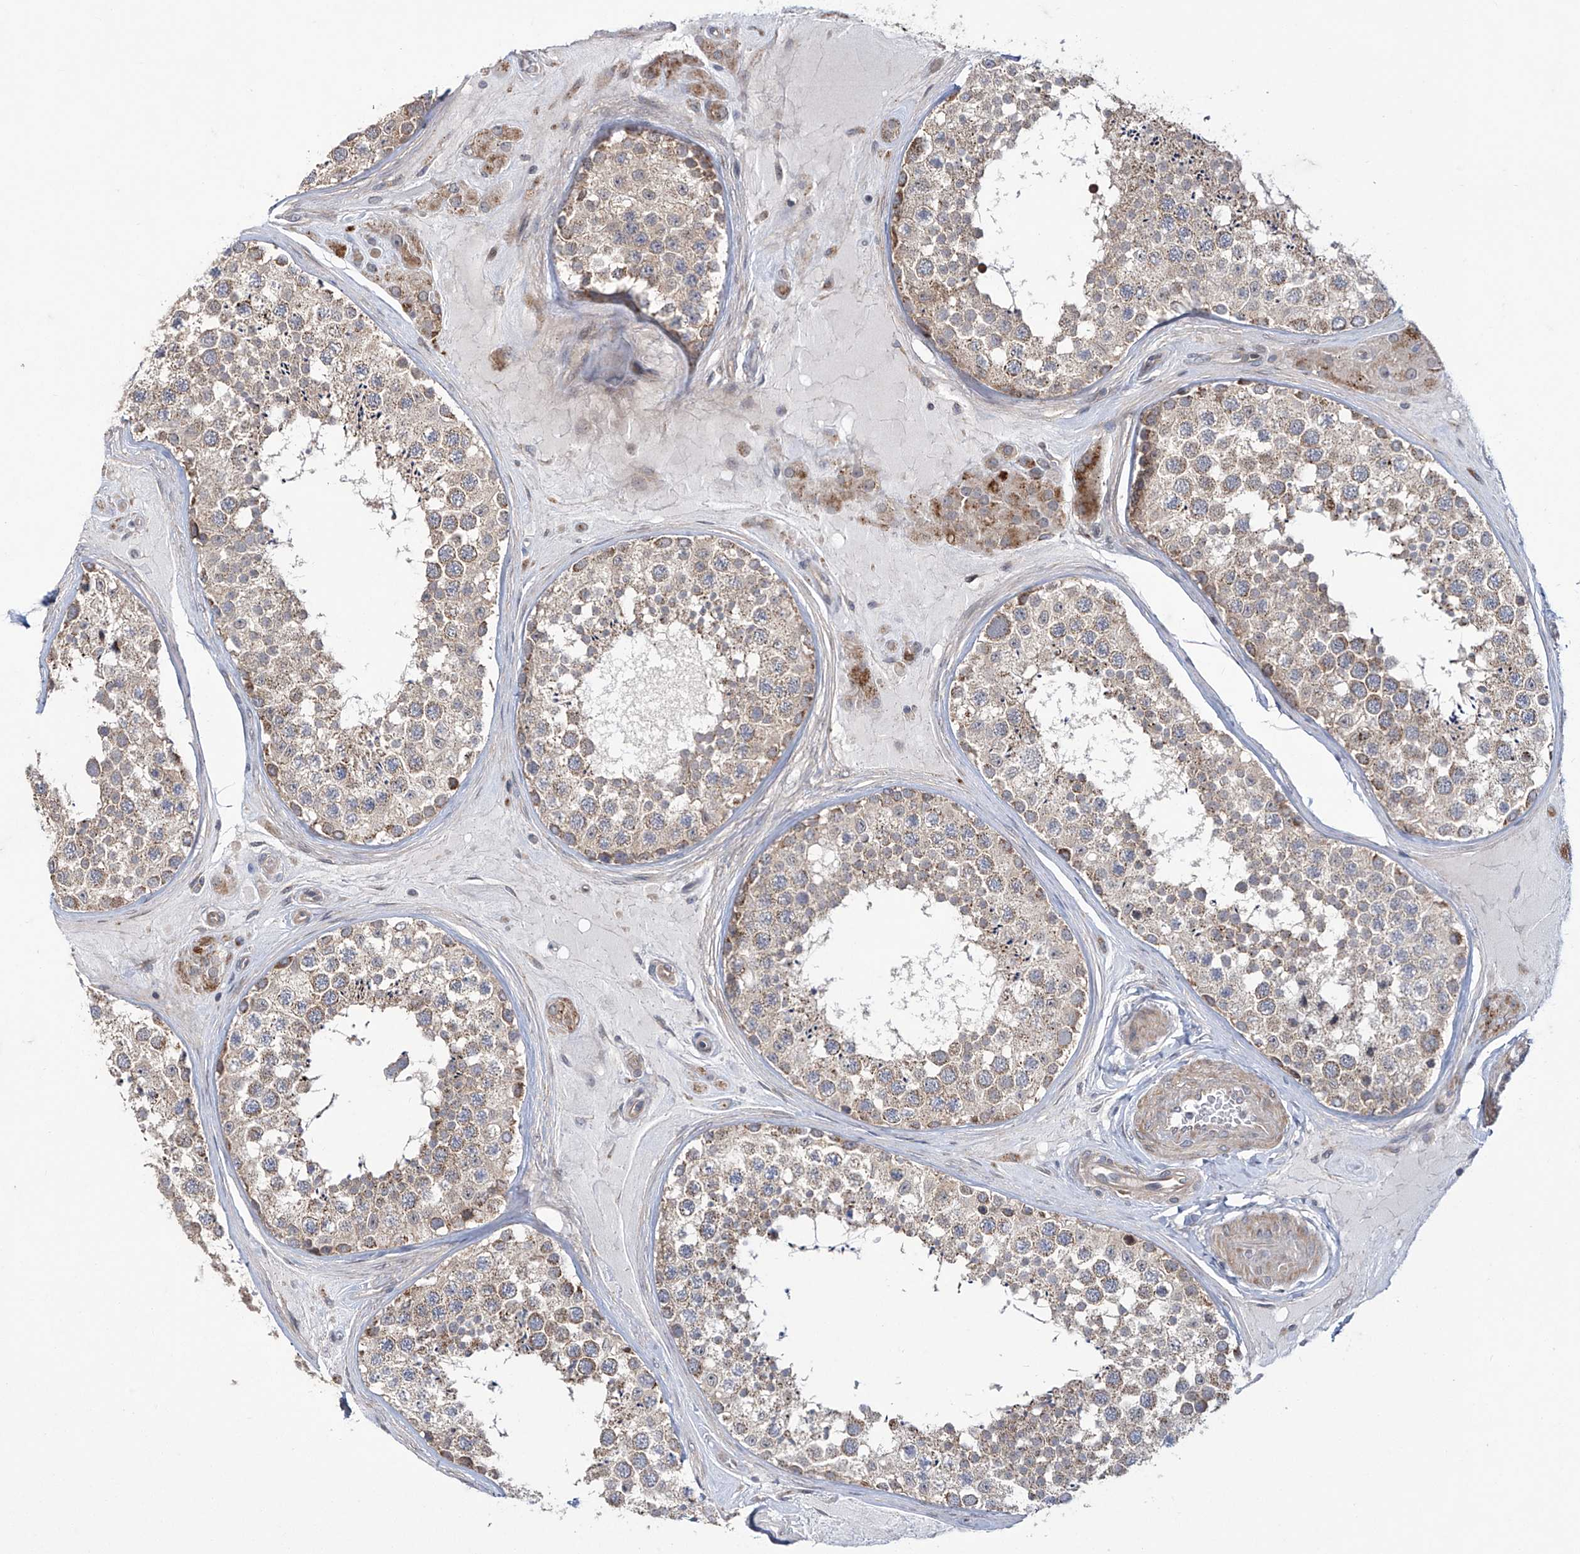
{"staining": {"intensity": "moderate", "quantity": "25%-75%", "location": "cytoplasmic/membranous"}, "tissue": "testis", "cell_type": "Cells in seminiferous ducts", "image_type": "normal", "snomed": [{"axis": "morphology", "description": "Normal tissue, NOS"}, {"axis": "topography", "description": "Testis"}], "caption": "Immunohistochemical staining of benign human testis exhibits moderate cytoplasmic/membranous protein positivity in about 25%-75% of cells in seminiferous ducts. (DAB = brown stain, brightfield microscopy at high magnification).", "gene": "TRIM60", "patient": {"sex": "male", "age": 46}}